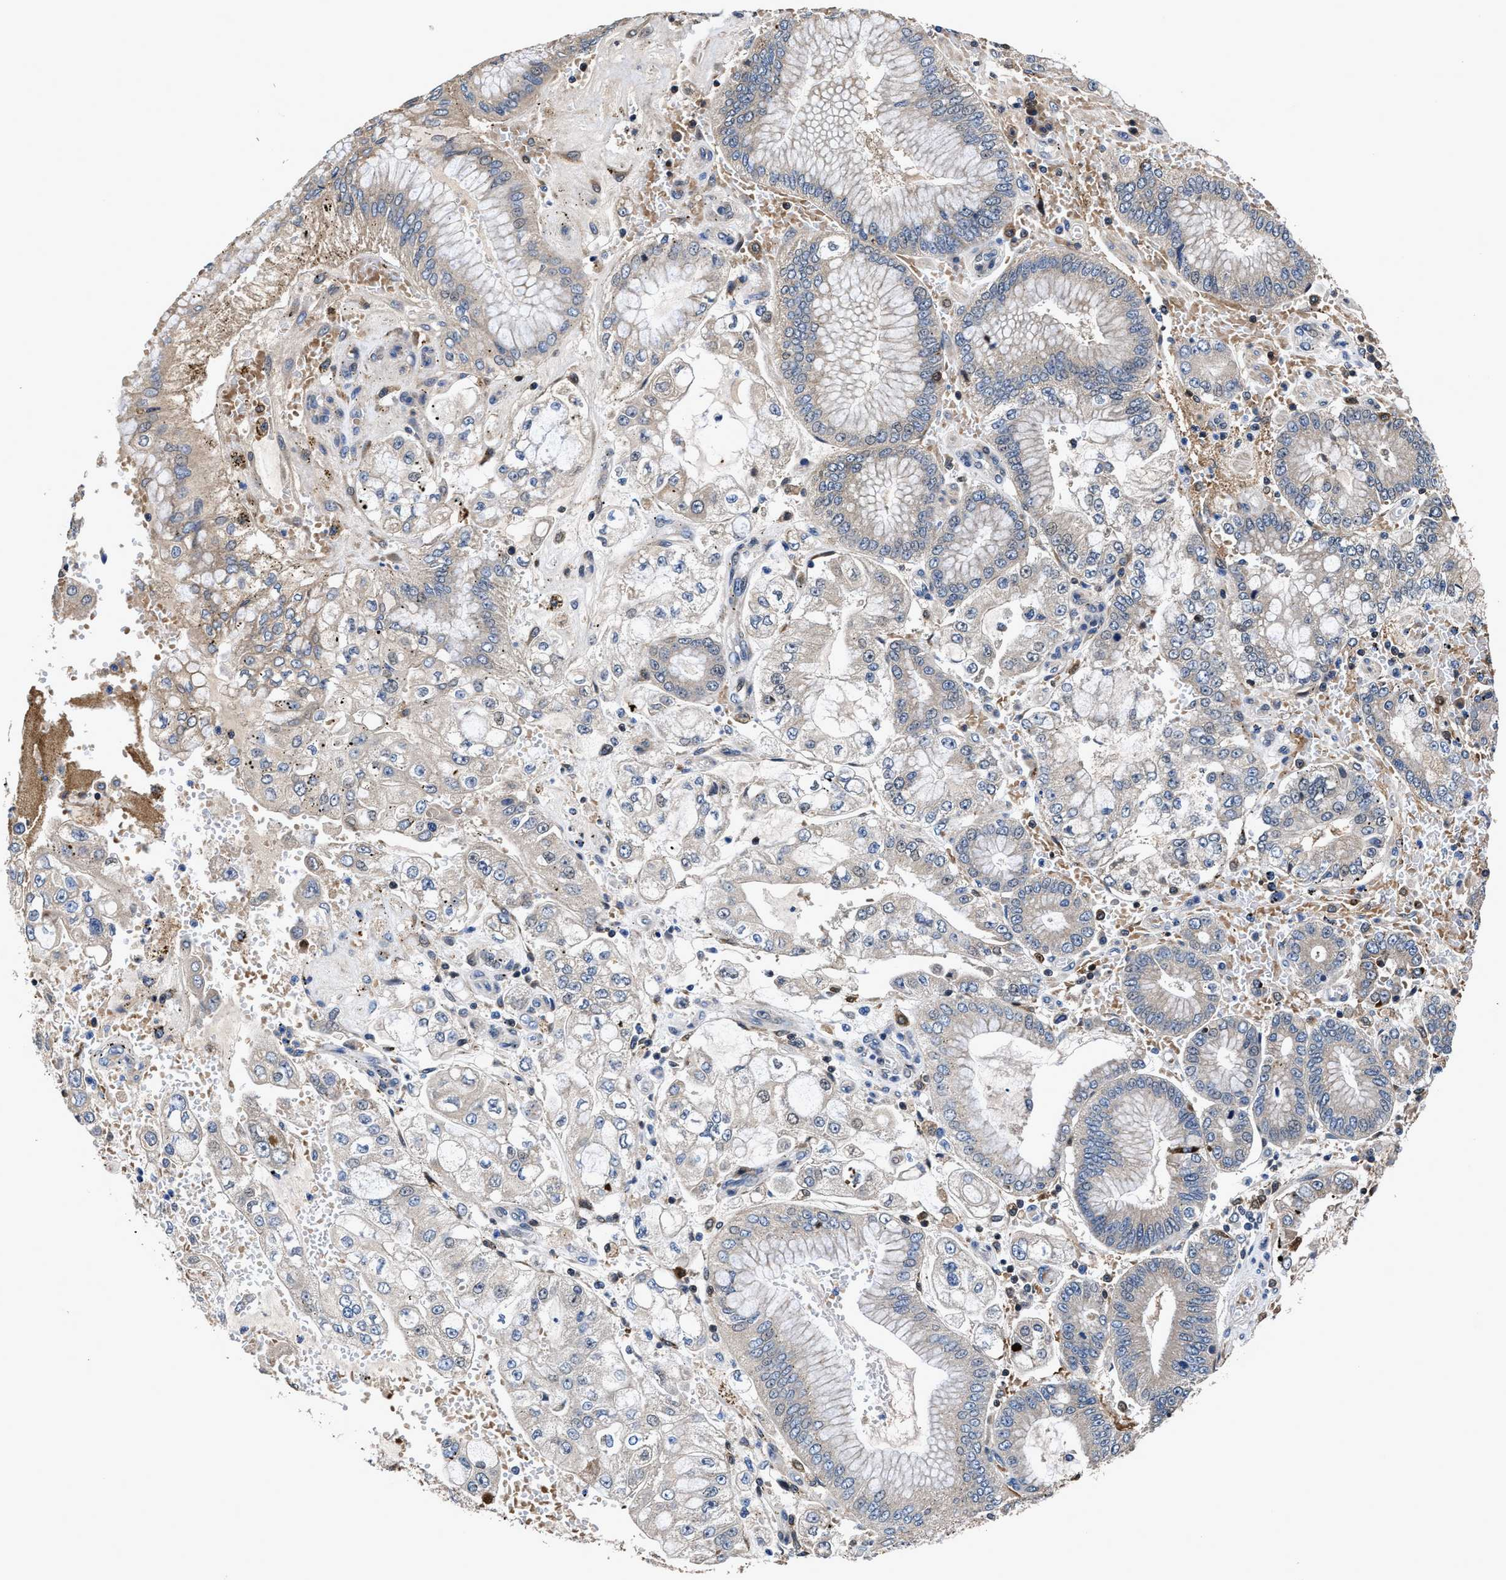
{"staining": {"intensity": "negative", "quantity": "none", "location": "none"}, "tissue": "stomach cancer", "cell_type": "Tumor cells", "image_type": "cancer", "snomed": [{"axis": "morphology", "description": "Adenocarcinoma, NOS"}, {"axis": "topography", "description": "Stomach"}], "caption": "DAB immunohistochemical staining of adenocarcinoma (stomach) reveals no significant staining in tumor cells.", "gene": "RGS10", "patient": {"sex": "male", "age": 76}}